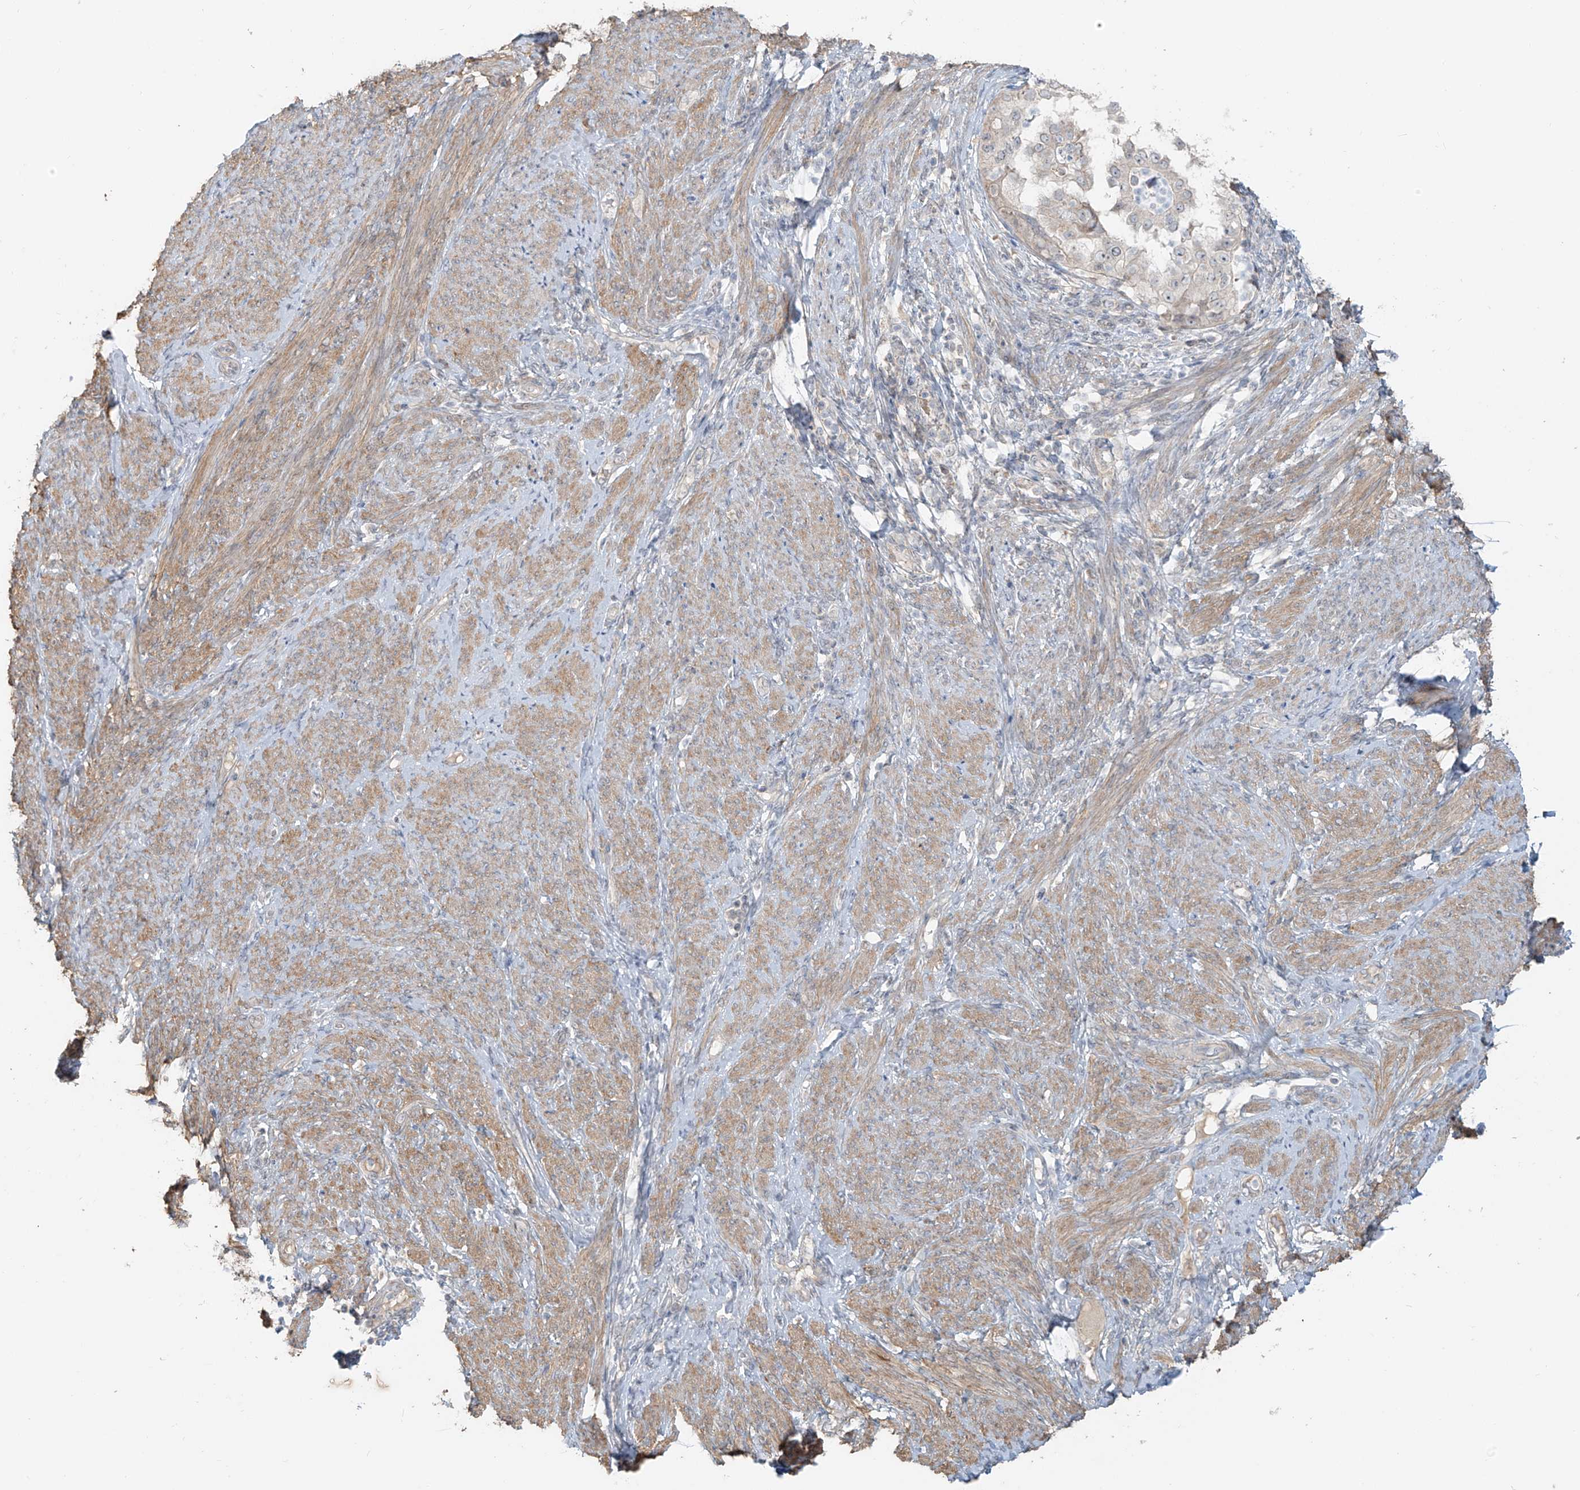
{"staining": {"intensity": "weak", "quantity": "<25%", "location": "cytoplasmic/membranous"}, "tissue": "endometrial cancer", "cell_type": "Tumor cells", "image_type": "cancer", "snomed": [{"axis": "morphology", "description": "Adenocarcinoma, NOS"}, {"axis": "topography", "description": "Endometrium"}], "caption": "Tumor cells show no significant expression in adenocarcinoma (endometrial). Brightfield microscopy of immunohistochemistry stained with DAB (3,3'-diaminobenzidine) (brown) and hematoxylin (blue), captured at high magnification.", "gene": "ABCD1", "patient": {"sex": "female", "age": 85}}